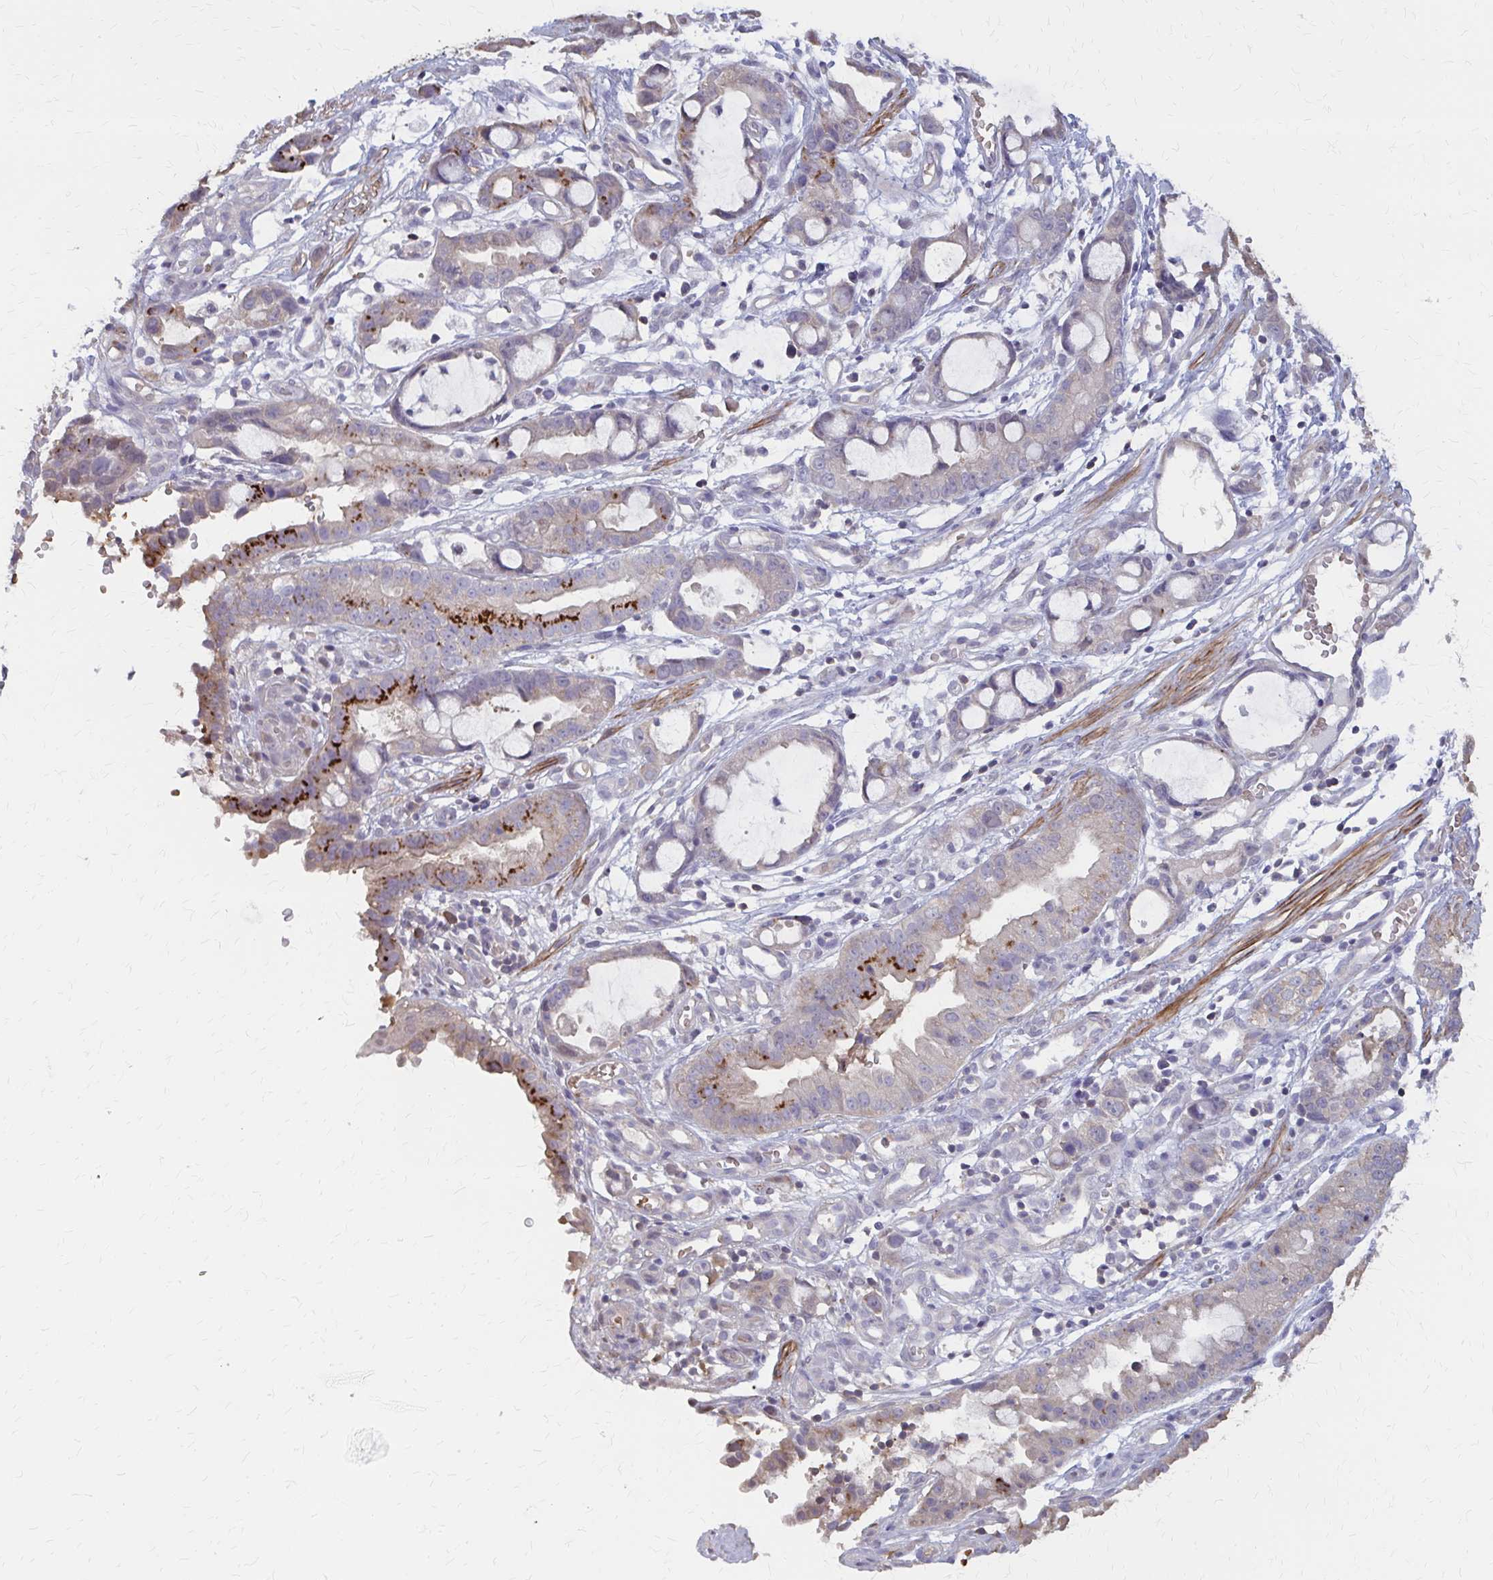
{"staining": {"intensity": "strong", "quantity": "<25%", "location": "cytoplasmic/membranous"}, "tissue": "stomach cancer", "cell_type": "Tumor cells", "image_type": "cancer", "snomed": [{"axis": "morphology", "description": "Adenocarcinoma, NOS"}, {"axis": "topography", "description": "Stomach"}], "caption": "Stomach cancer stained with immunohistochemistry displays strong cytoplasmic/membranous positivity in approximately <25% of tumor cells.", "gene": "IFI44L", "patient": {"sex": "male", "age": 55}}